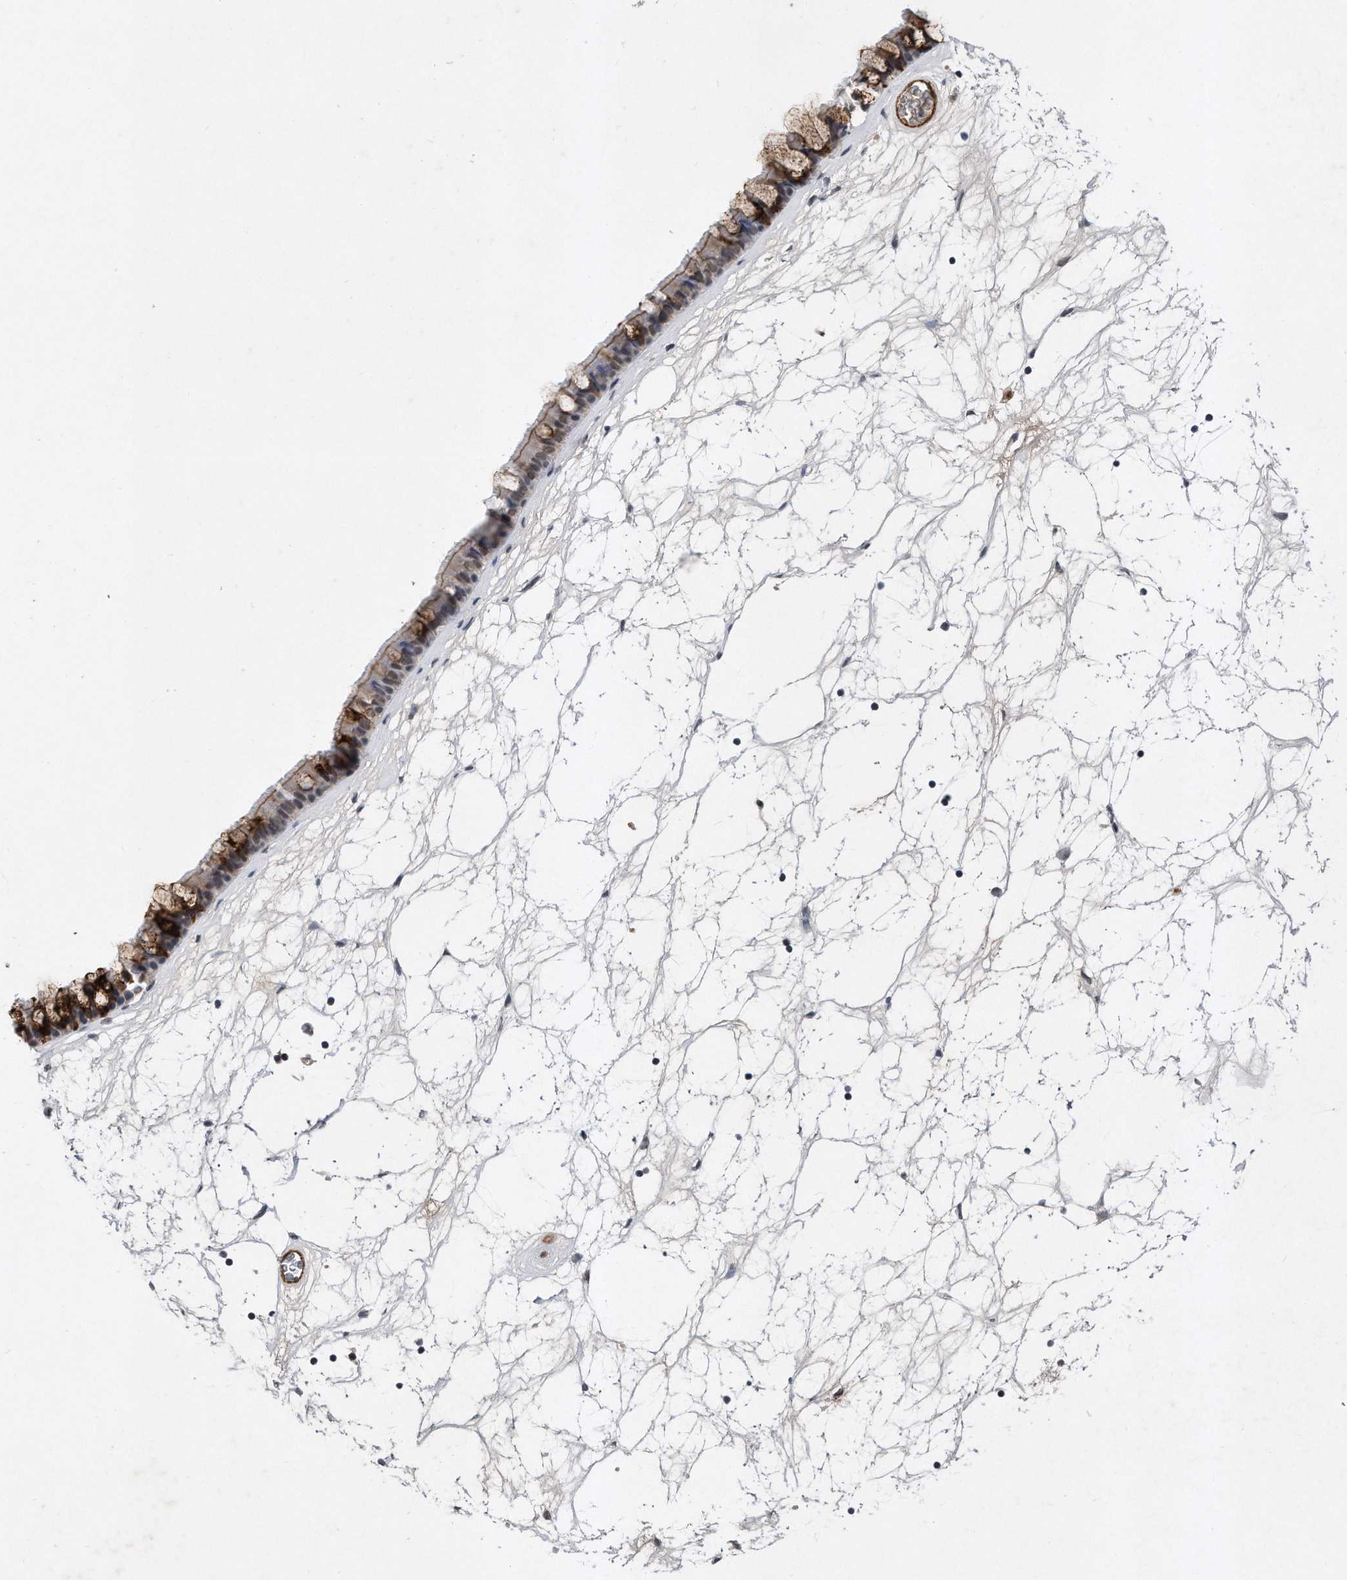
{"staining": {"intensity": "moderate", "quantity": "<25%", "location": "cytoplasmic/membranous"}, "tissue": "nasopharynx", "cell_type": "Respiratory epithelial cells", "image_type": "normal", "snomed": [{"axis": "morphology", "description": "Normal tissue, NOS"}, {"axis": "topography", "description": "Nasopharynx"}], "caption": "Respiratory epithelial cells reveal low levels of moderate cytoplasmic/membranous expression in about <25% of cells in normal nasopharynx. (DAB = brown stain, brightfield microscopy at high magnification).", "gene": "TP53INP1", "patient": {"sex": "male", "age": 64}}